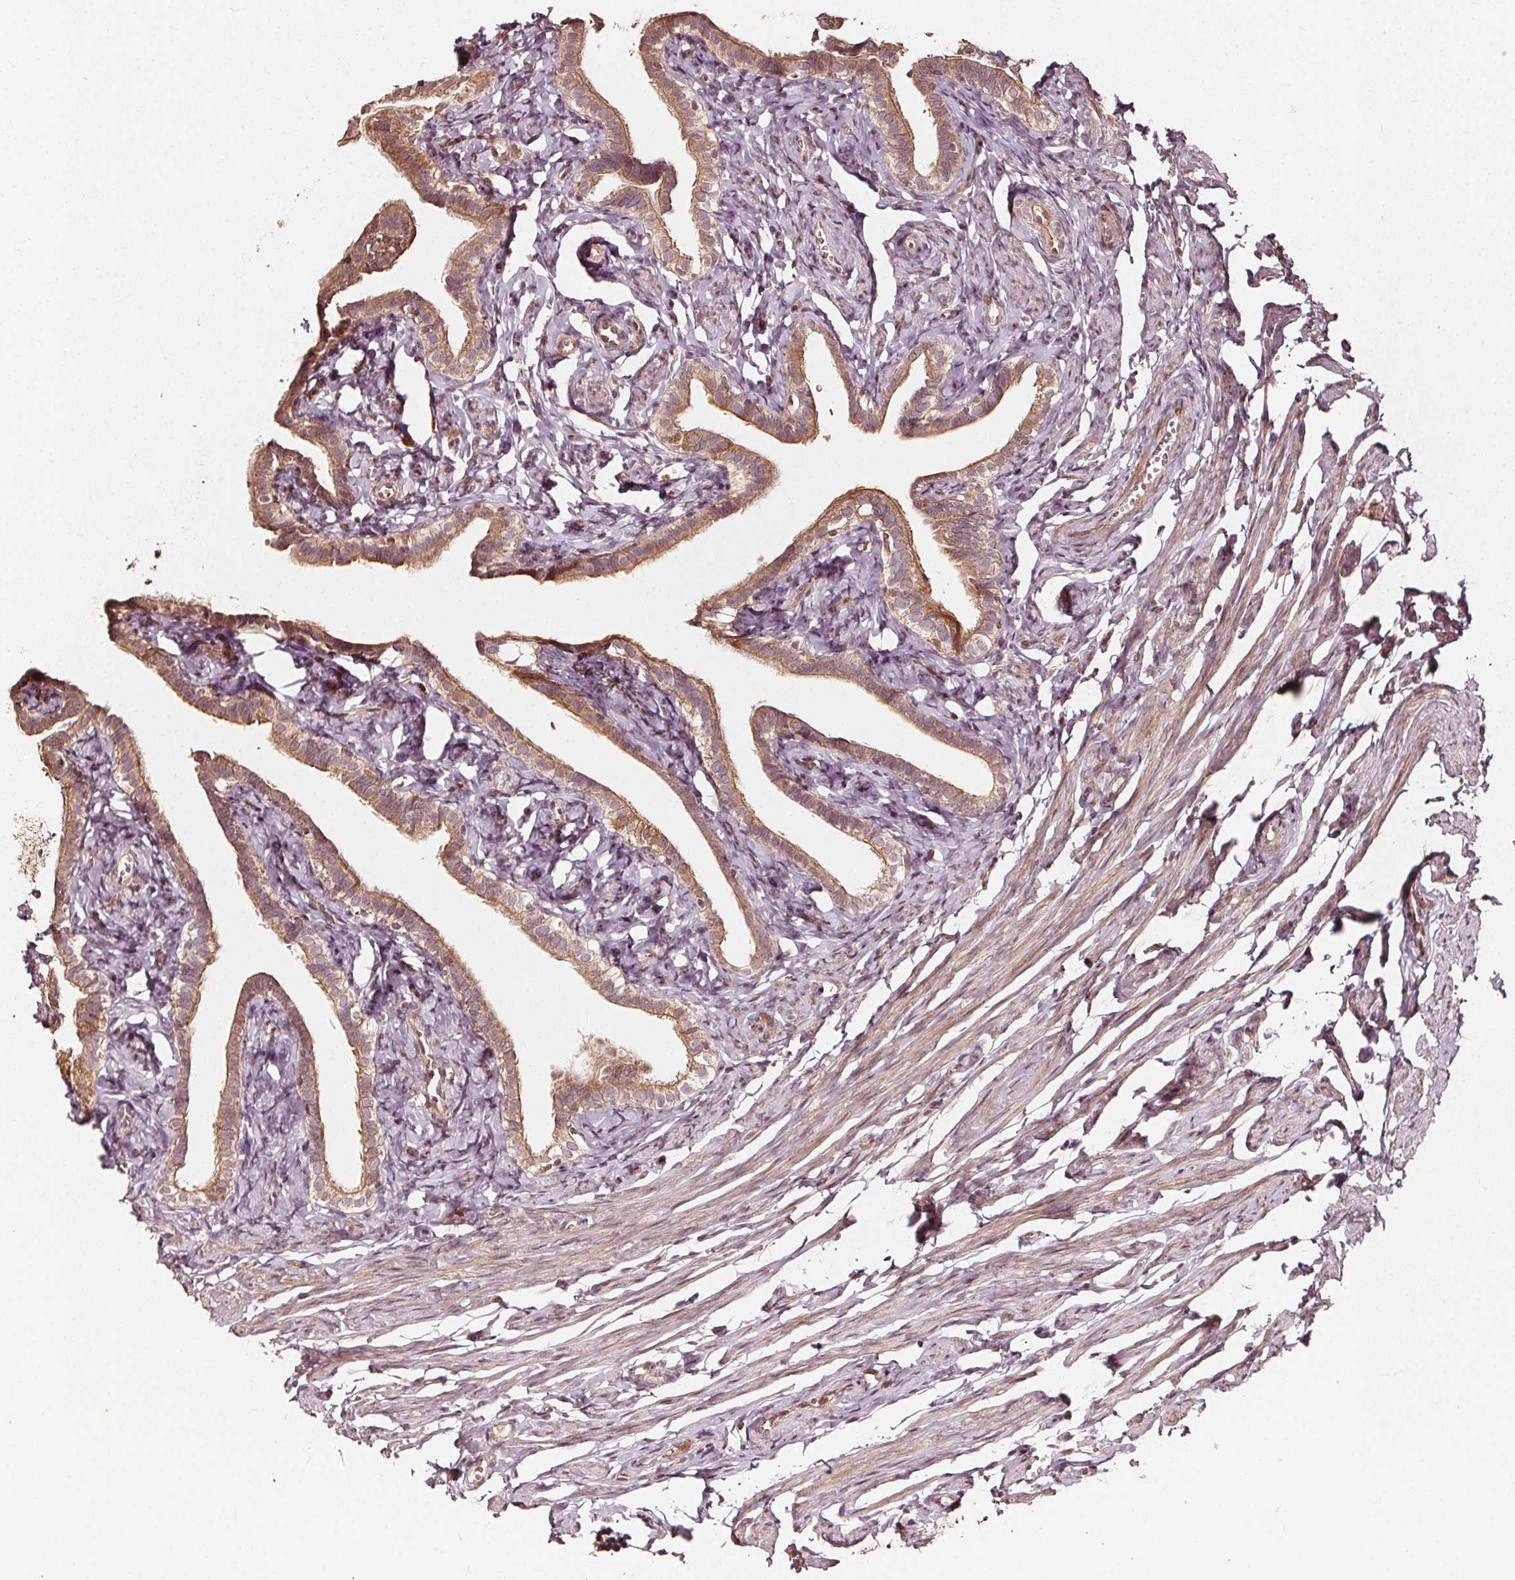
{"staining": {"intensity": "moderate", "quantity": ">75%", "location": "cytoplasmic/membranous"}, "tissue": "fallopian tube", "cell_type": "Glandular cells", "image_type": "normal", "snomed": [{"axis": "morphology", "description": "Normal tissue, NOS"}, {"axis": "topography", "description": "Fallopian tube"}], "caption": "Protein staining of unremarkable fallopian tube exhibits moderate cytoplasmic/membranous expression in approximately >75% of glandular cells.", "gene": "NPC1", "patient": {"sex": "female", "age": 41}}